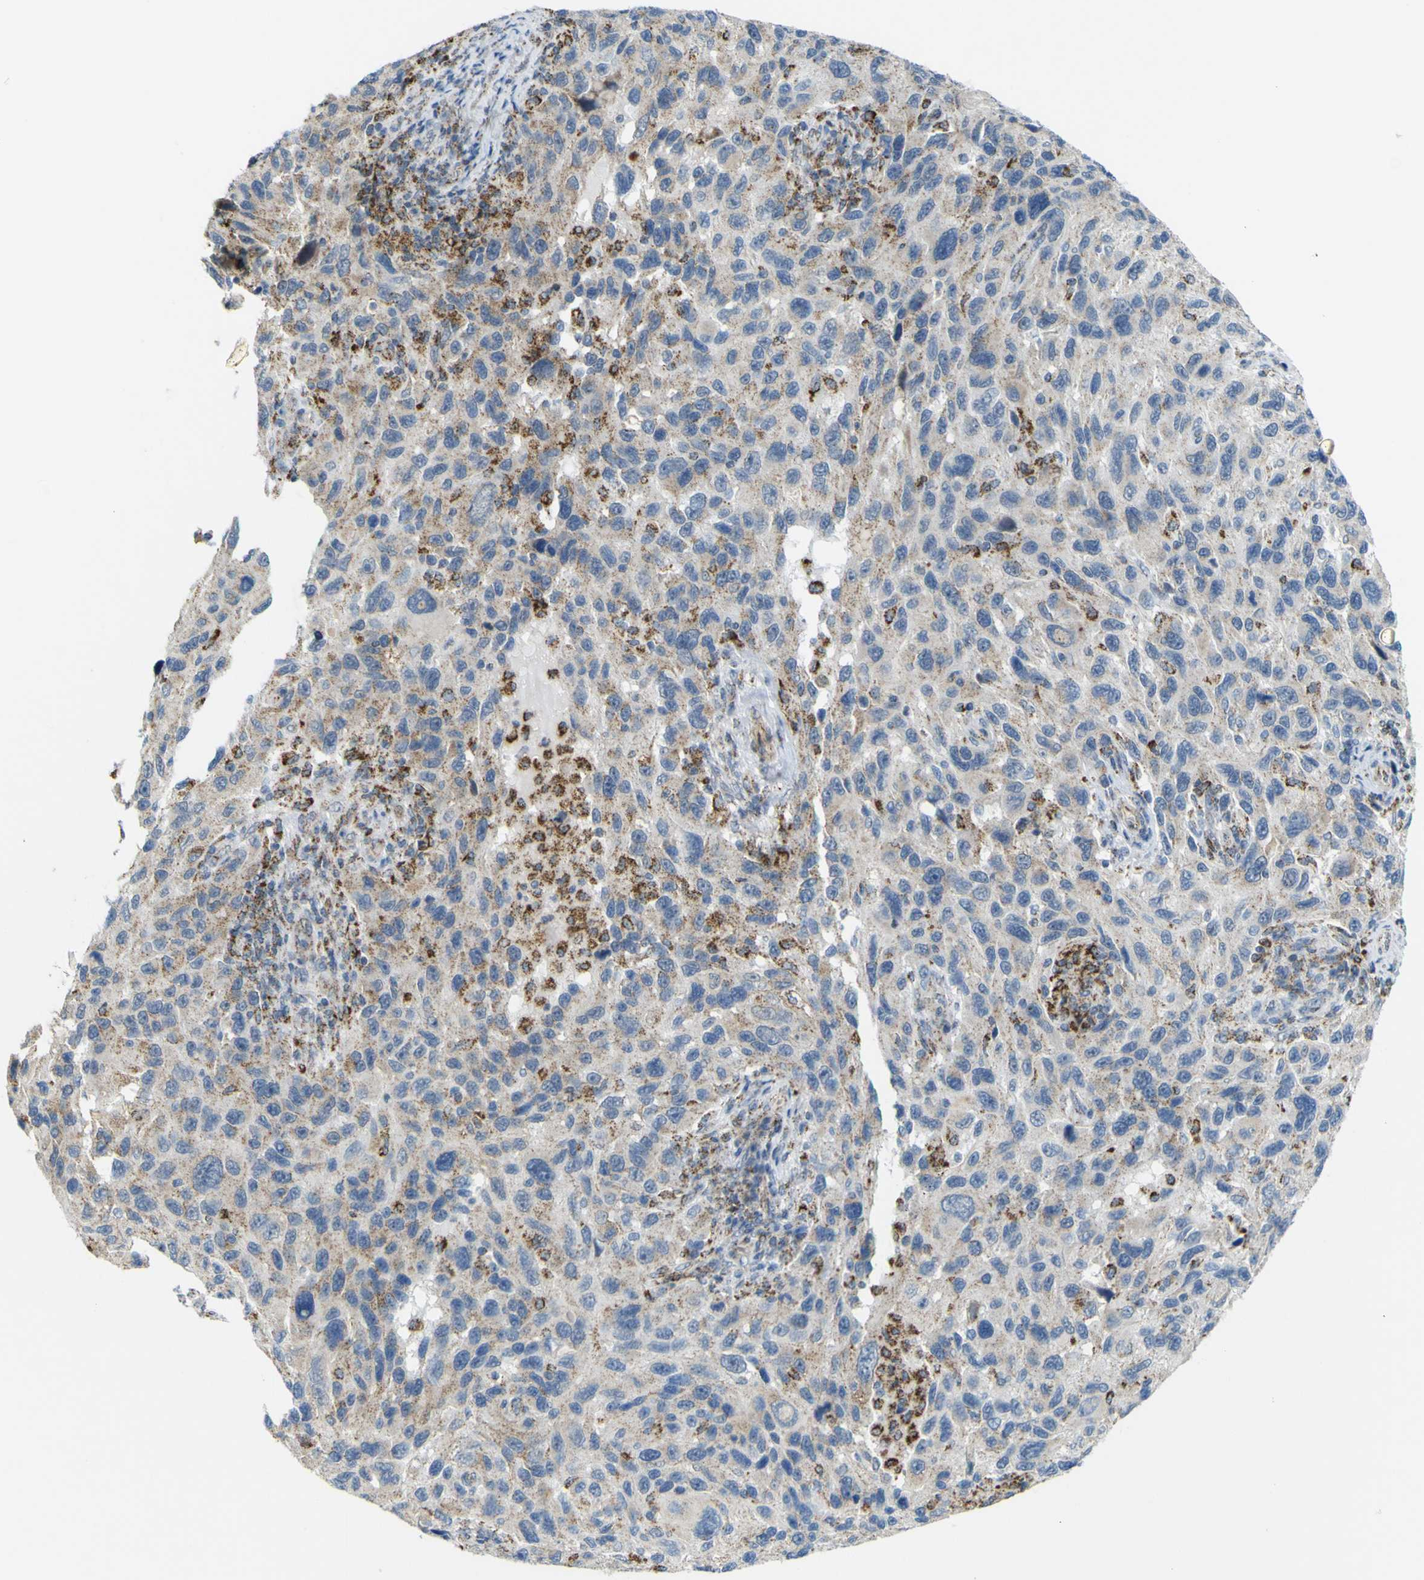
{"staining": {"intensity": "weak", "quantity": "25%-75%", "location": "cytoplasmic/membranous"}, "tissue": "melanoma", "cell_type": "Tumor cells", "image_type": "cancer", "snomed": [{"axis": "morphology", "description": "Malignant melanoma, NOS"}, {"axis": "topography", "description": "Skin"}], "caption": "This photomicrograph exhibits immunohistochemistry (IHC) staining of malignant melanoma, with low weak cytoplasmic/membranous positivity in about 25%-75% of tumor cells.", "gene": "ACBD5", "patient": {"sex": "male", "age": 53}}